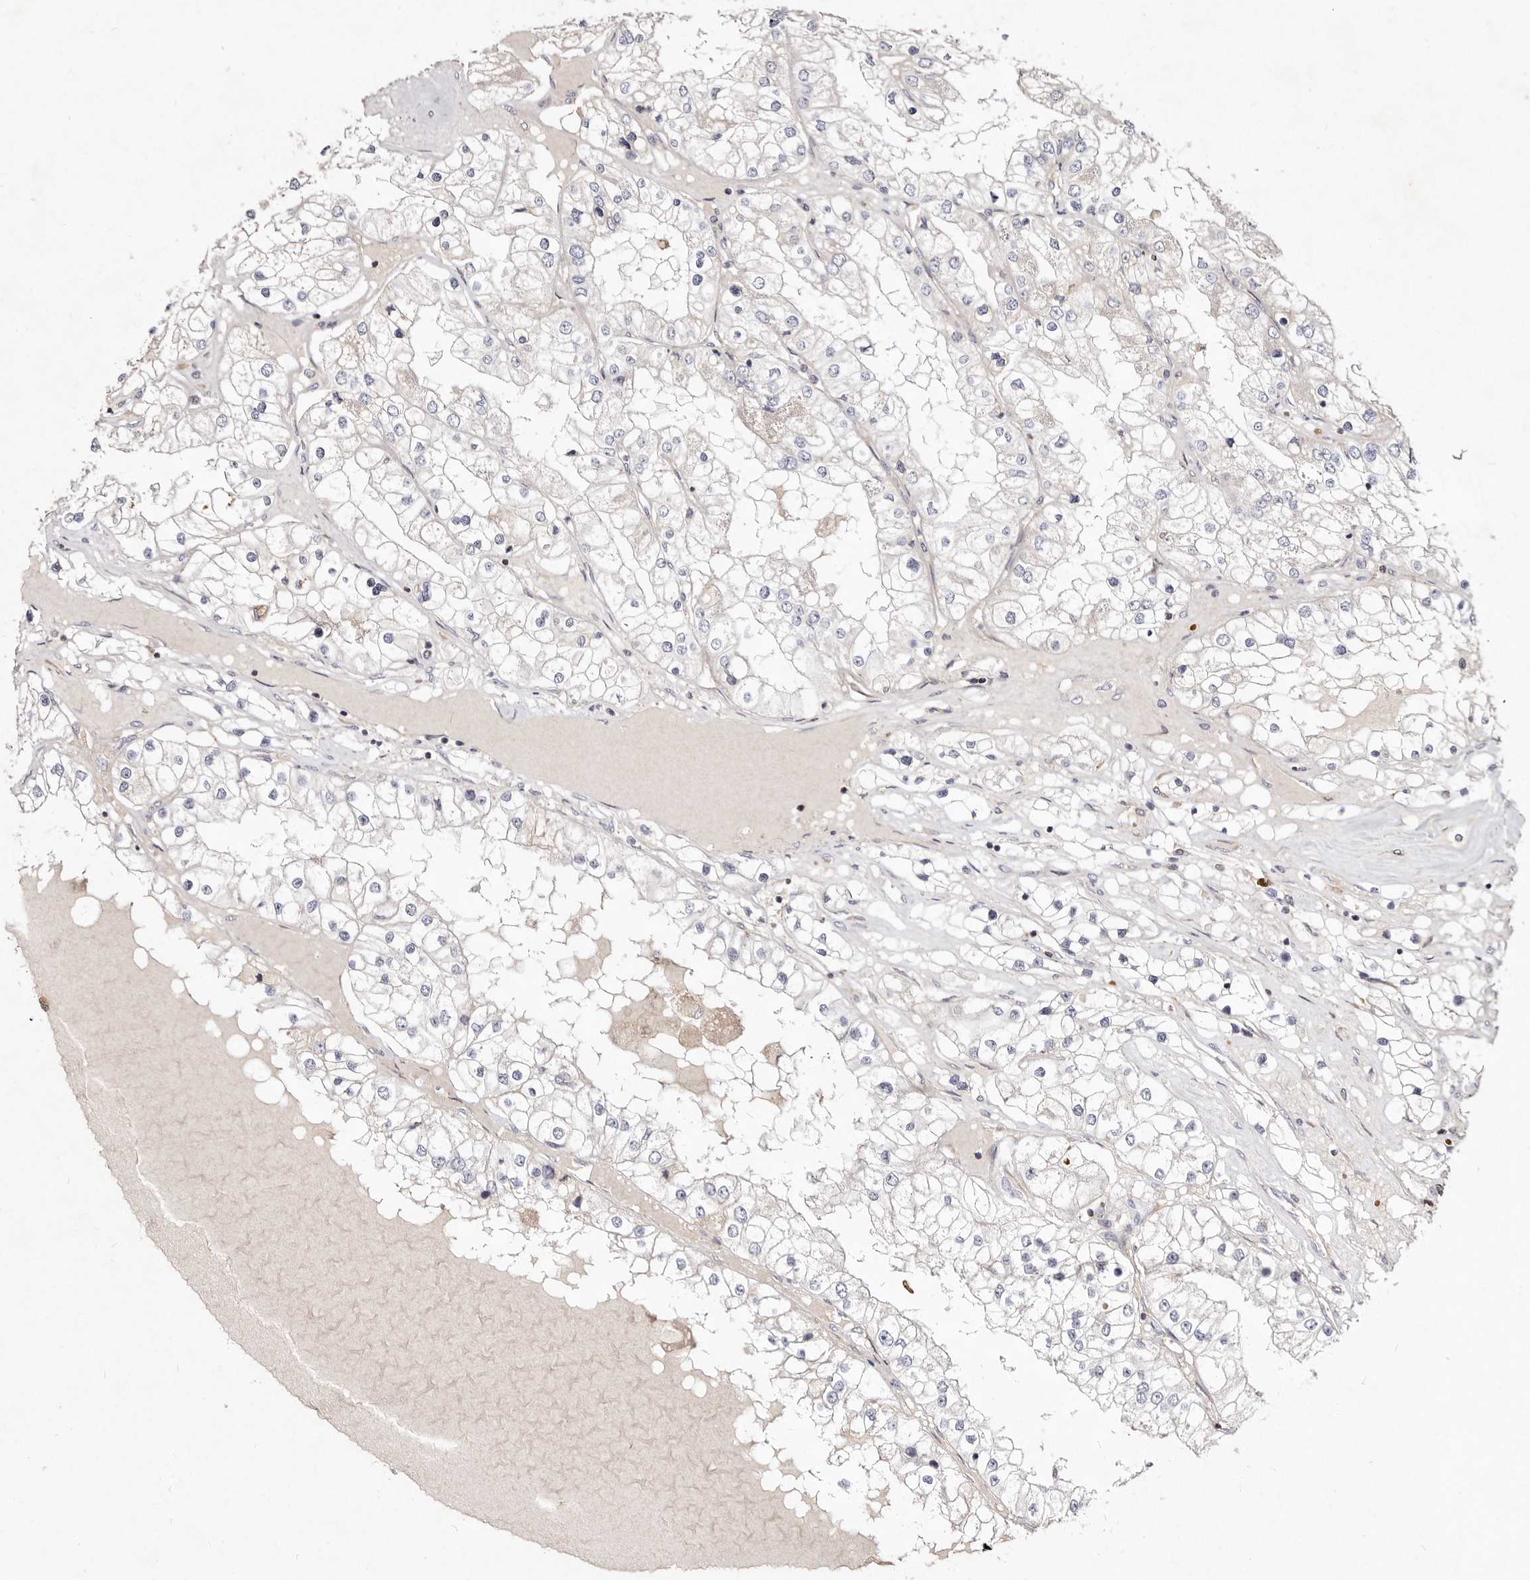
{"staining": {"intensity": "negative", "quantity": "none", "location": "none"}, "tissue": "renal cancer", "cell_type": "Tumor cells", "image_type": "cancer", "snomed": [{"axis": "morphology", "description": "Adenocarcinoma, NOS"}, {"axis": "topography", "description": "Kidney"}], "caption": "This is a micrograph of immunohistochemistry (IHC) staining of renal cancer (adenocarcinoma), which shows no staining in tumor cells.", "gene": "SLC25A20", "patient": {"sex": "male", "age": 68}}